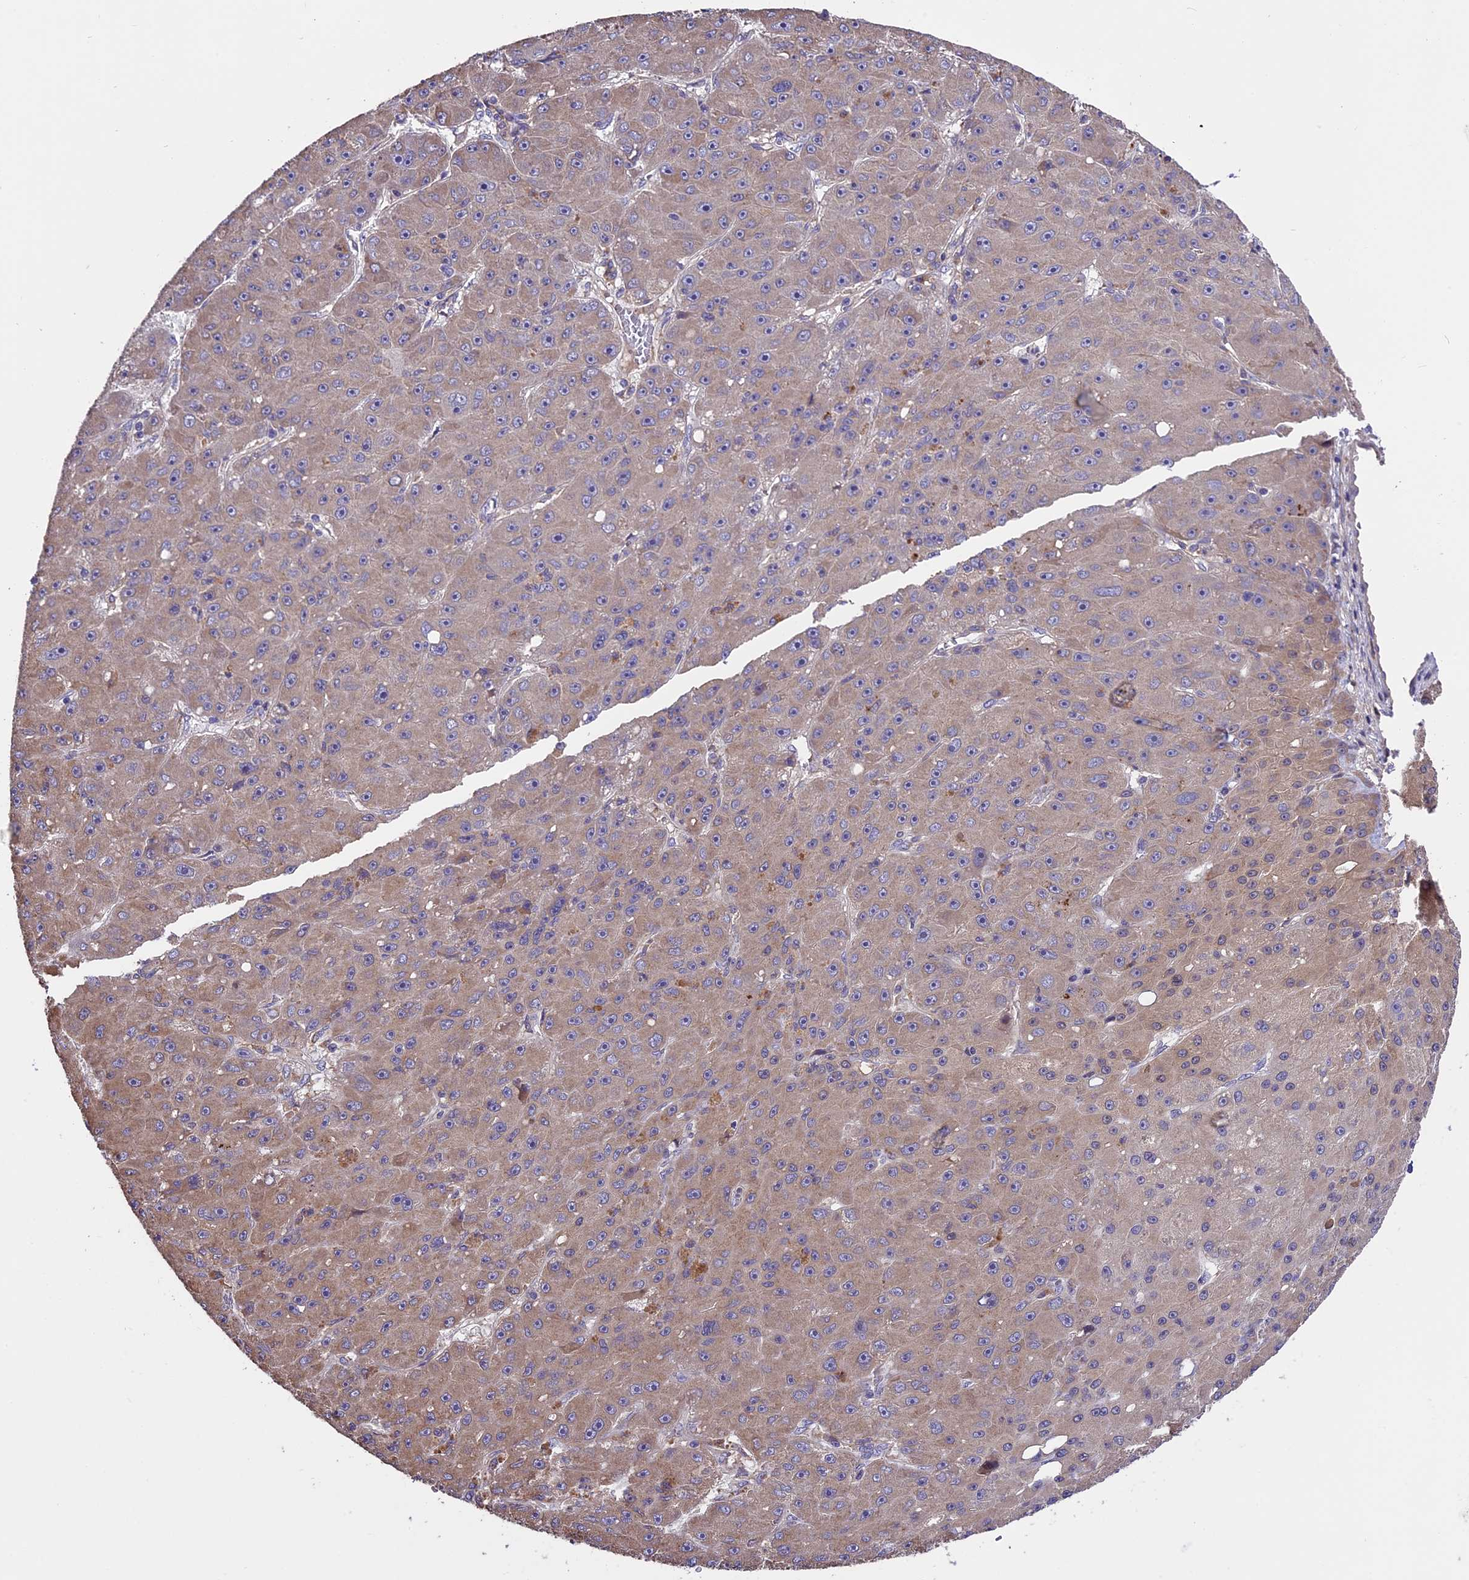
{"staining": {"intensity": "weak", "quantity": "25%-75%", "location": "cytoplasmic/membranous"}, "tissue": "liver cancer", "cell_type": "Tumor cells", "image_type": "cancer", "snomed": [{"axis": "morphology", "description": "Carcinoma, Hepatocellular, NOS"}, {"axis": "topography", "description": "Liver"}], "caption": "Protein expression analysis of human liver cancer (hepatocellular carcinoma) reveals weak cytoplasmic/membranous expression in about 25%-75% of tumor cells.", "gene": "ABCC10", "patient": {"sex": "male", "age": 67}}